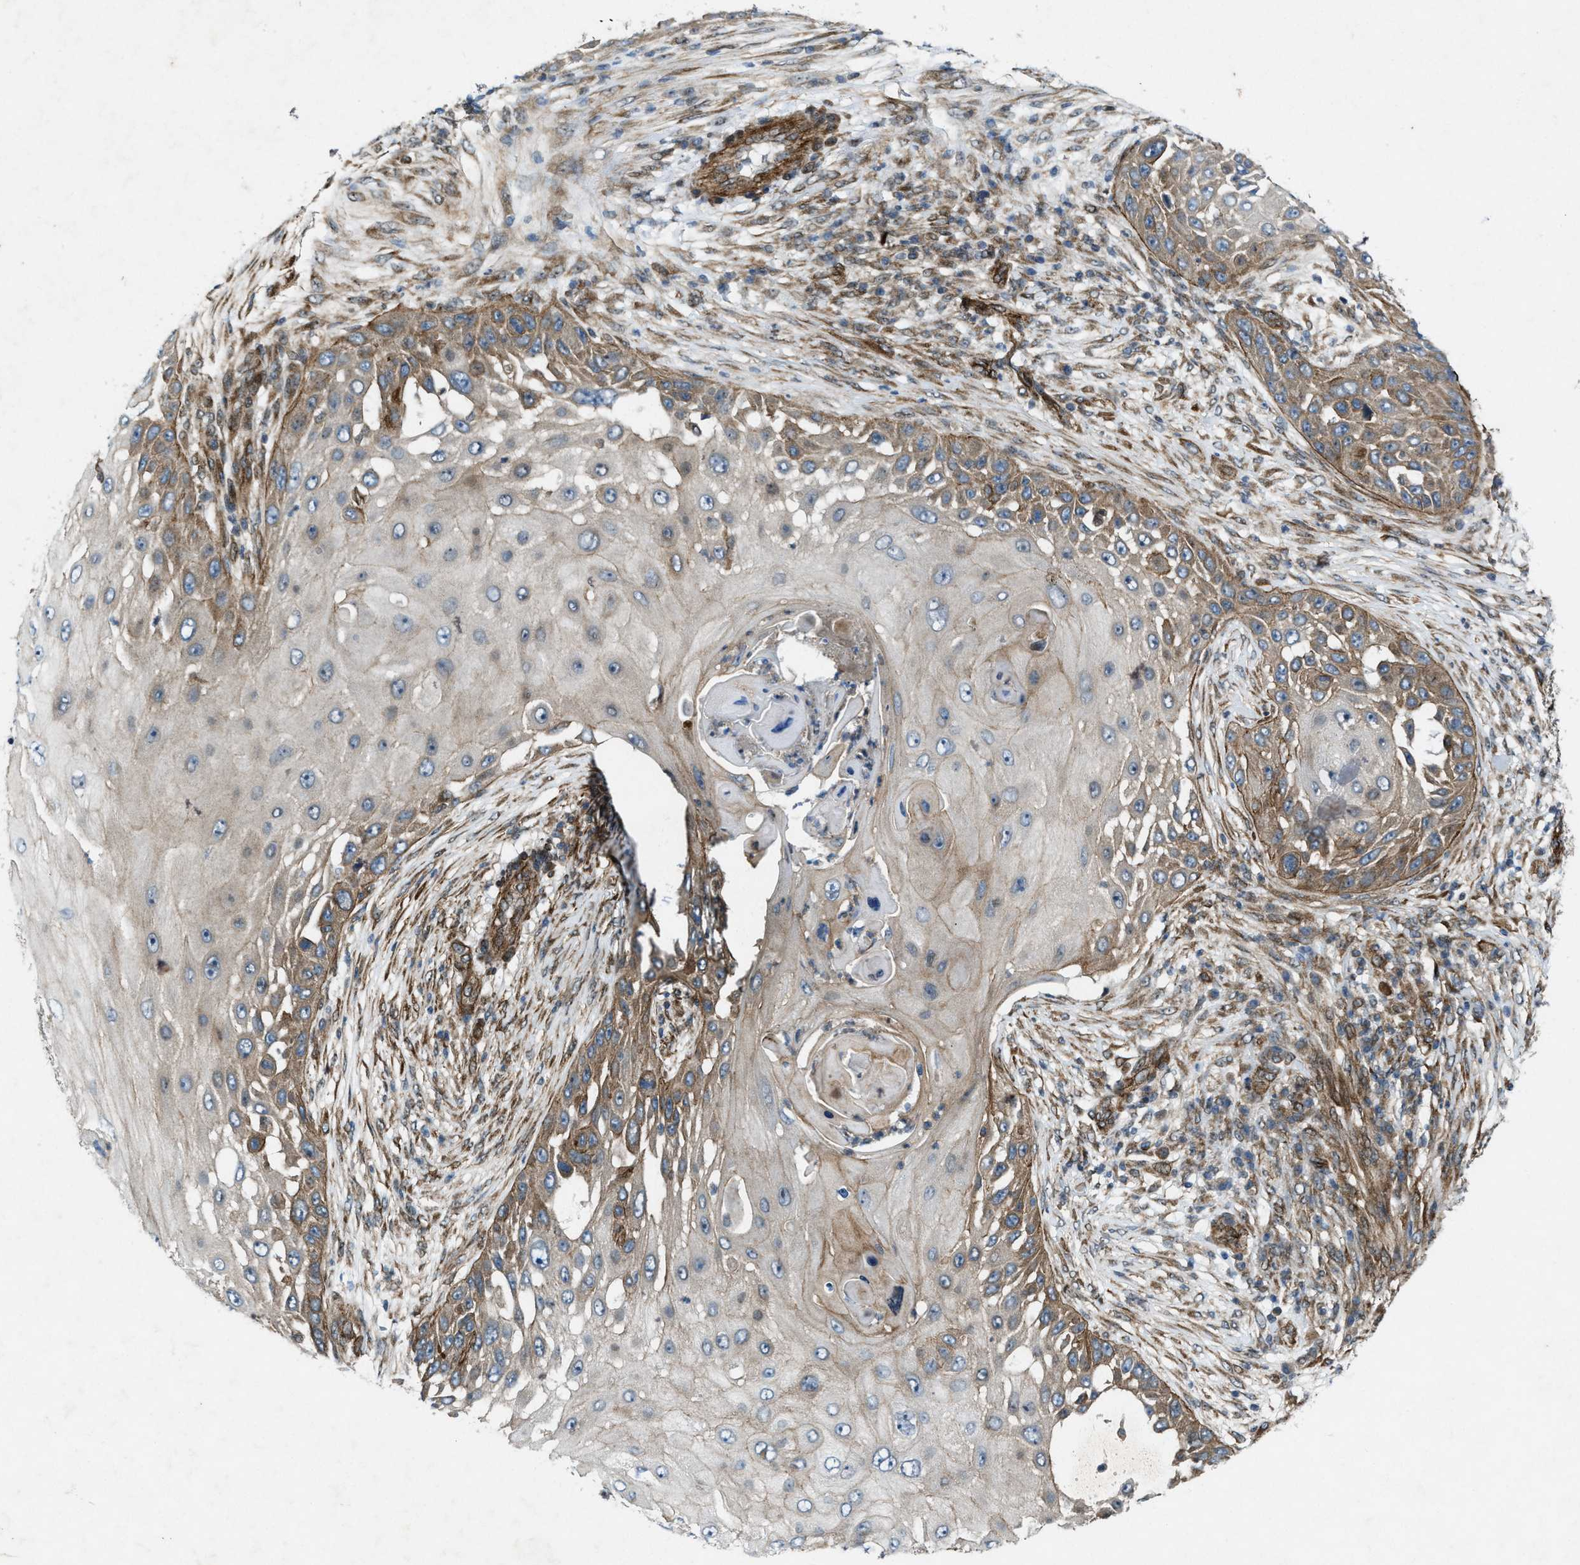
{"staining": {"intensity": "moderate", "quantity": "25%-75%", "location": "cytoplasmic/membranous"}, "tissue": "skin cancer", "cell_type": "Tumor cells", "image_type": "cancer", "snomed": [{"axis": "morphology", "description": "Squamous cell carcinoma, NOS"}, {"axis": "topography", "description": "Skin"}], "caption": "Tumor cells display moderate cytoplasmic/membranous positivity in approximately 25%-75% of cells in skin cancer. Using DAB (brown) and hematoxylin (blue) stains, captured at high magnification using brightfield microscopy.", "gene": "URGCP", "patient": {"sex": "female", "age": 44}}